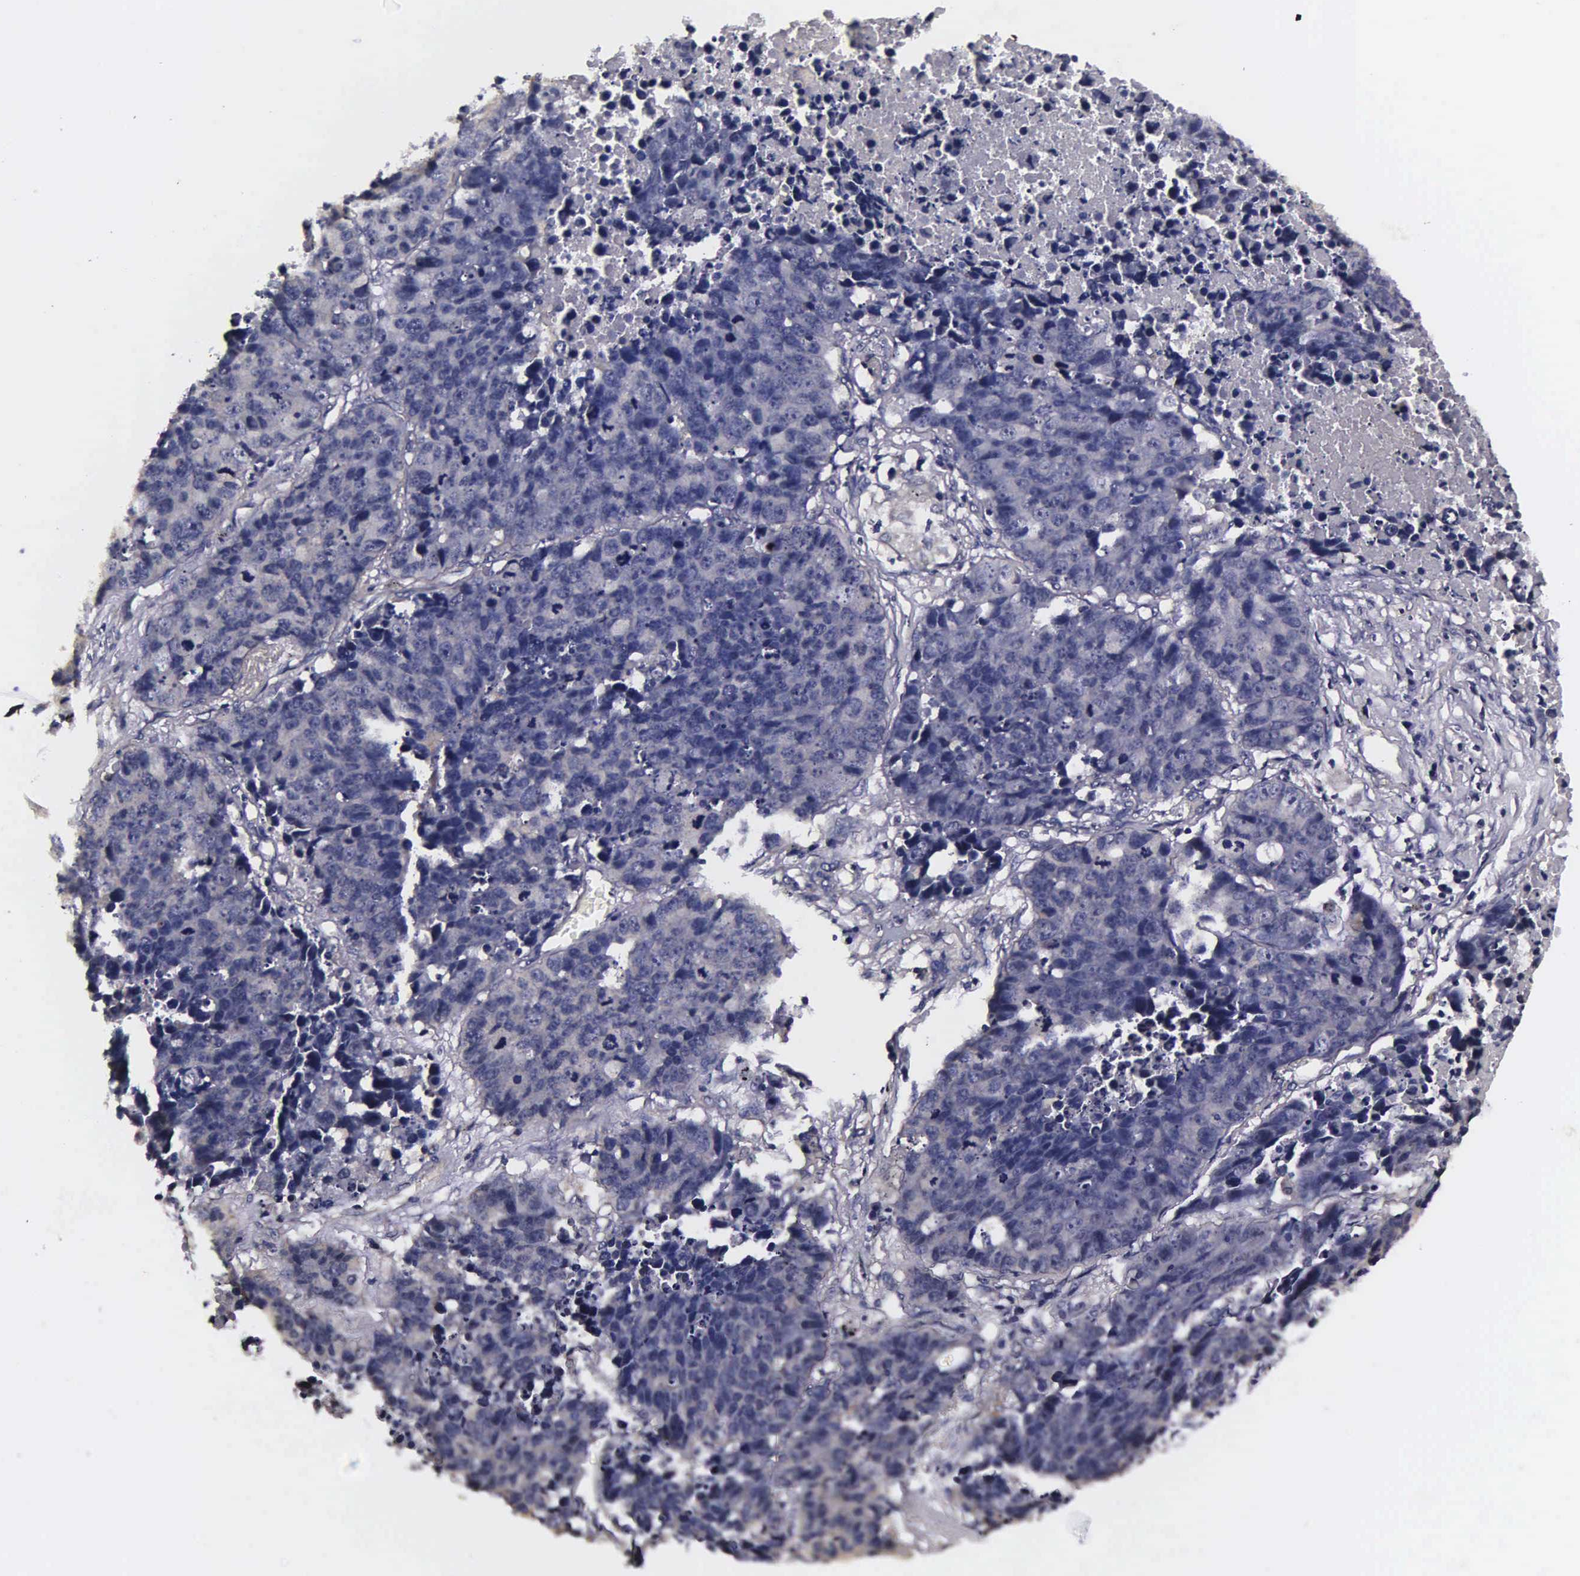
{"staining": {"intensity": "weak", "quantity": "<25%", "location": "cytoplasmic/membranous"}, "tissue": "lung cancer", "cell_type": "Tumor cells", "image_type": "cancer", "snomed": [{"axis": "morphology", "description": "Carcinoid, malignant, NOS"}, {"axis": "topography", "description": "Lung"}], "caption": "Lung cancer was stained to show a protein in brown. There is no significant staining in tumor cells.", "gene": "PSMA3", "patient": {"sex": "male", "age": 60}}